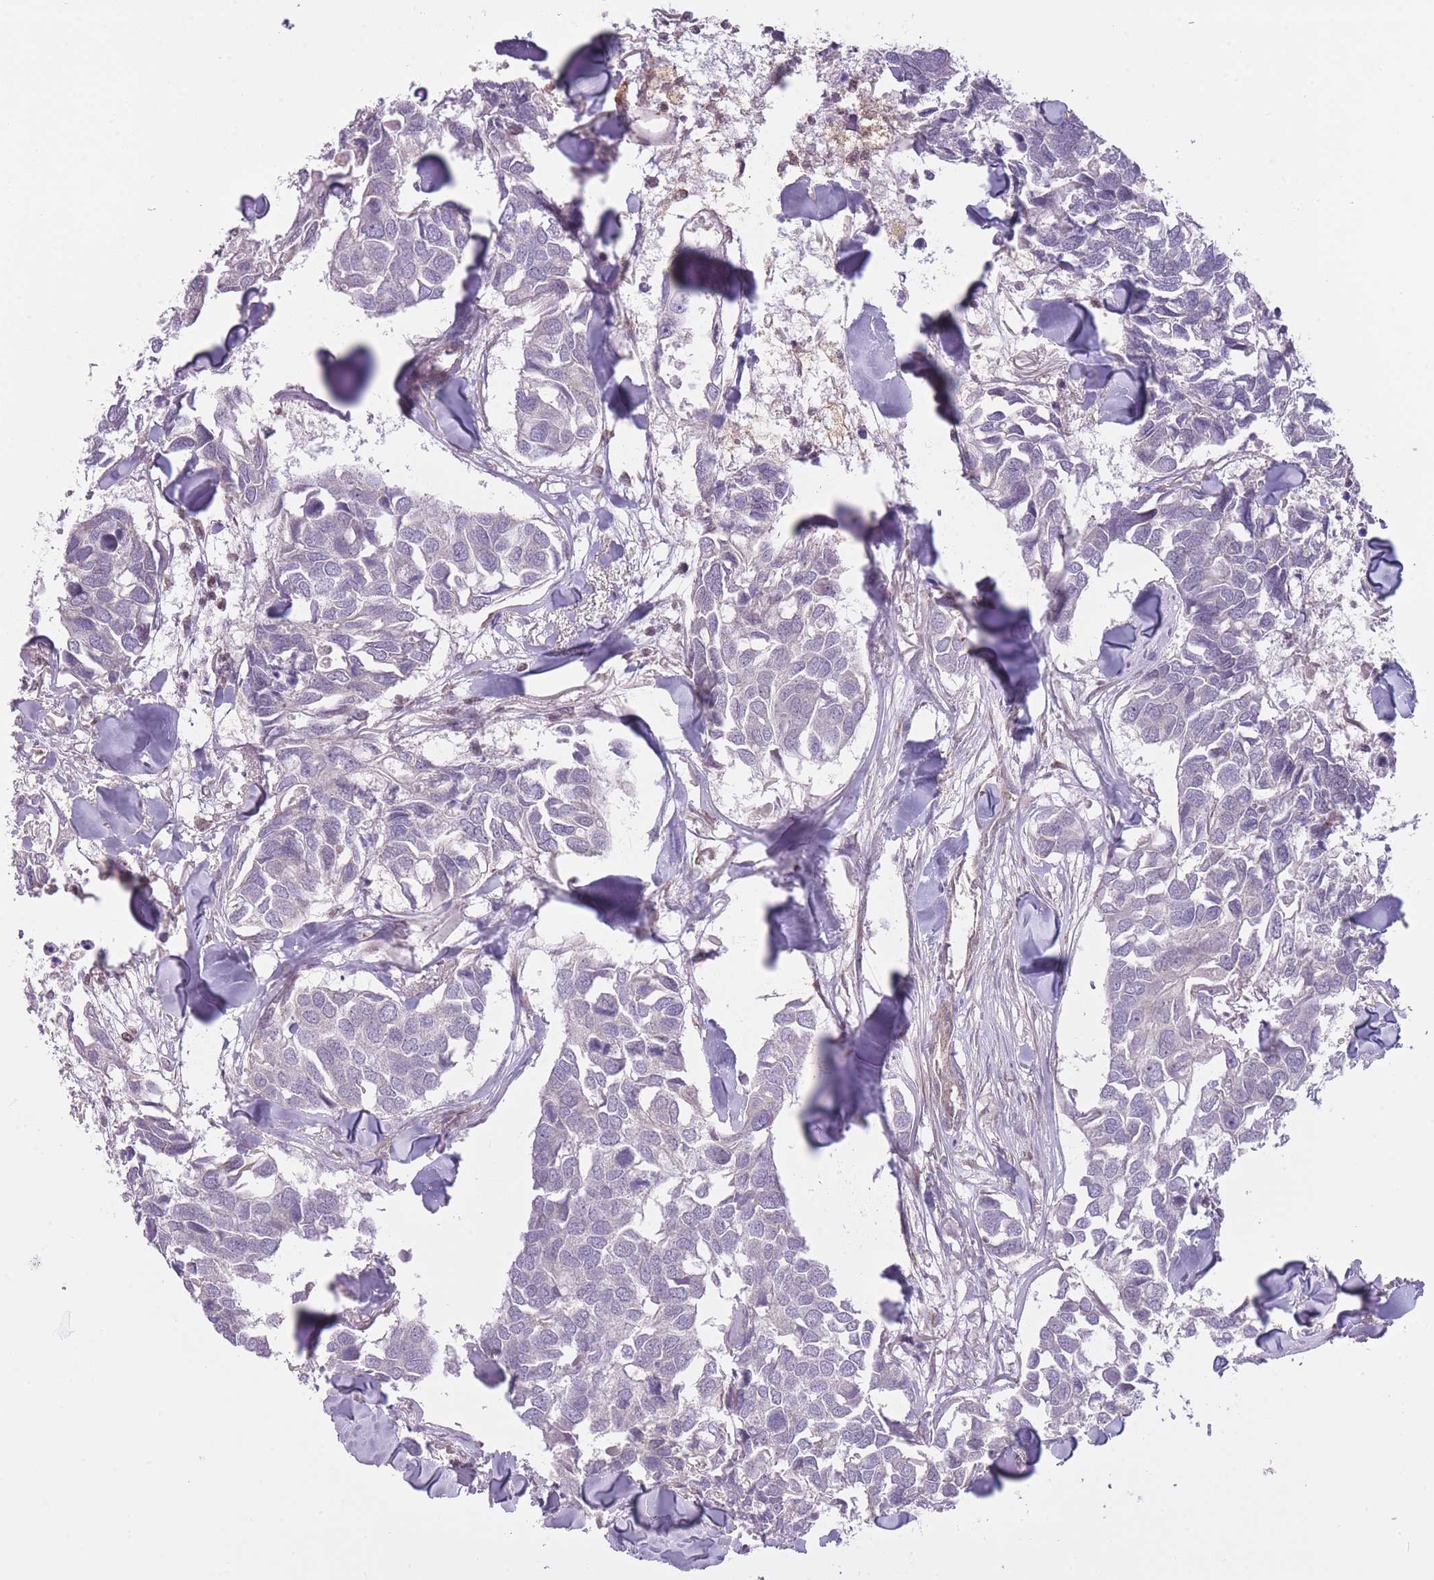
{"staining": {"intensity": "negative", "quantity": "none", "location": "none"}, "tissue": "breast cancer", "cell_type": "Tumor cells", "image_type": "cancer", "snomed": [{"axis": "morphology", "description": "Duct carcinoma"}, {"axis": "topography", "description": "Breast"}], "caption": "An IHC image of breast infiltrating ductal carcinoma is shown. There is no staining in tumor cells of breast infiltrating ductal carcinoma.", "gene": "PGRMC2", "patient": {"sex": "female", "age": 83}}